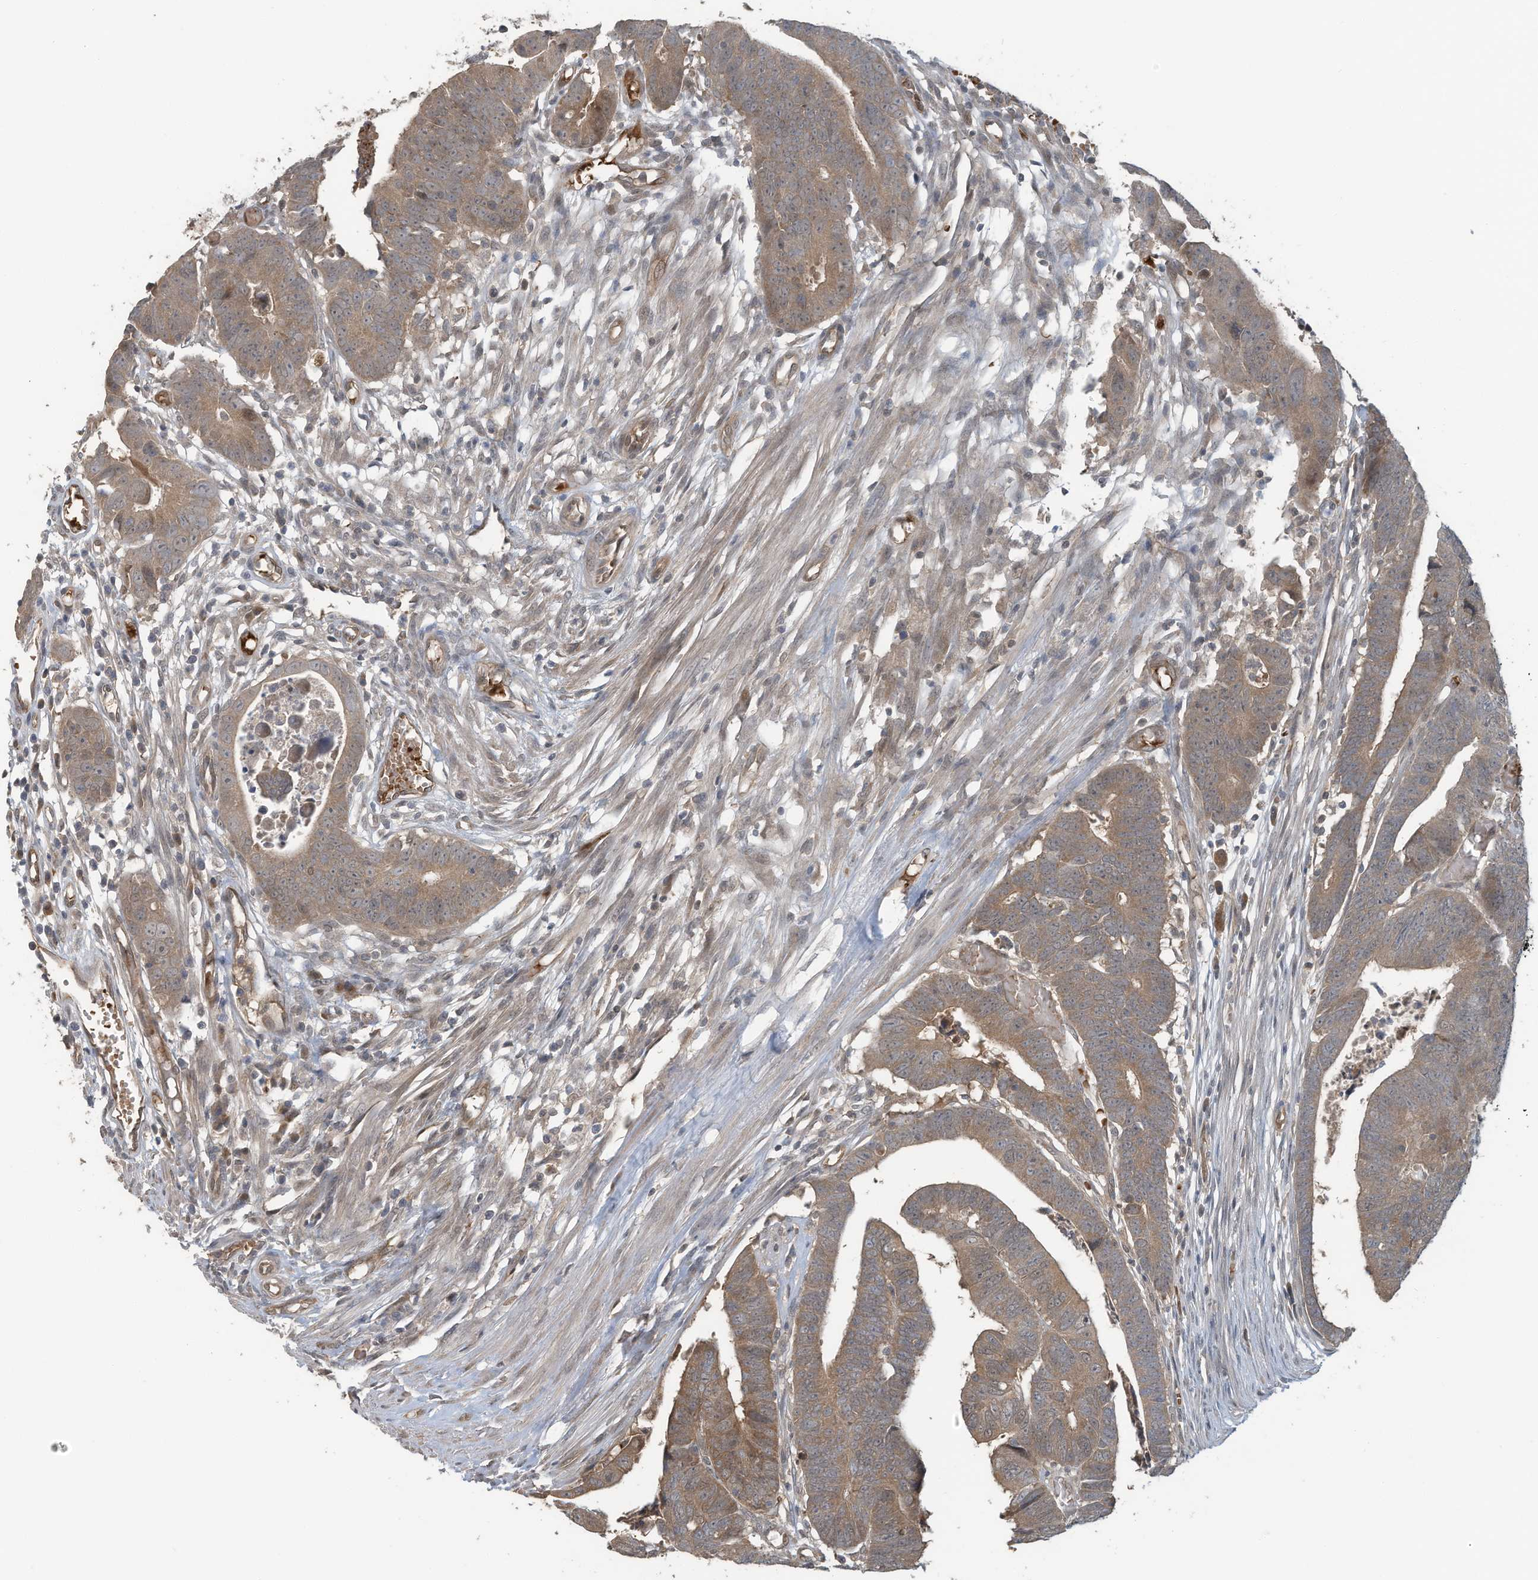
{"staining": {"intensity": "moderate", "quantity": ">75%", "location": "cytoplasmic/membranous"}, "tissue": "colorectal cancer", "cell_type": "Tumor cells", "image_type": "cancer", "snomed": [{"axis": "morphology", "description": "Adenocarcinoma, NOS"}, {"axis": "topography", "description": "Rectum"}], "caption": "Human colorectal cancer stained for a protein (brown) reveals moderate cytoplasmic/membranous positive expression in about >75% of tumor cells.", "gene": "ERI2", "patient": {"sex": "female", "age": 65}}